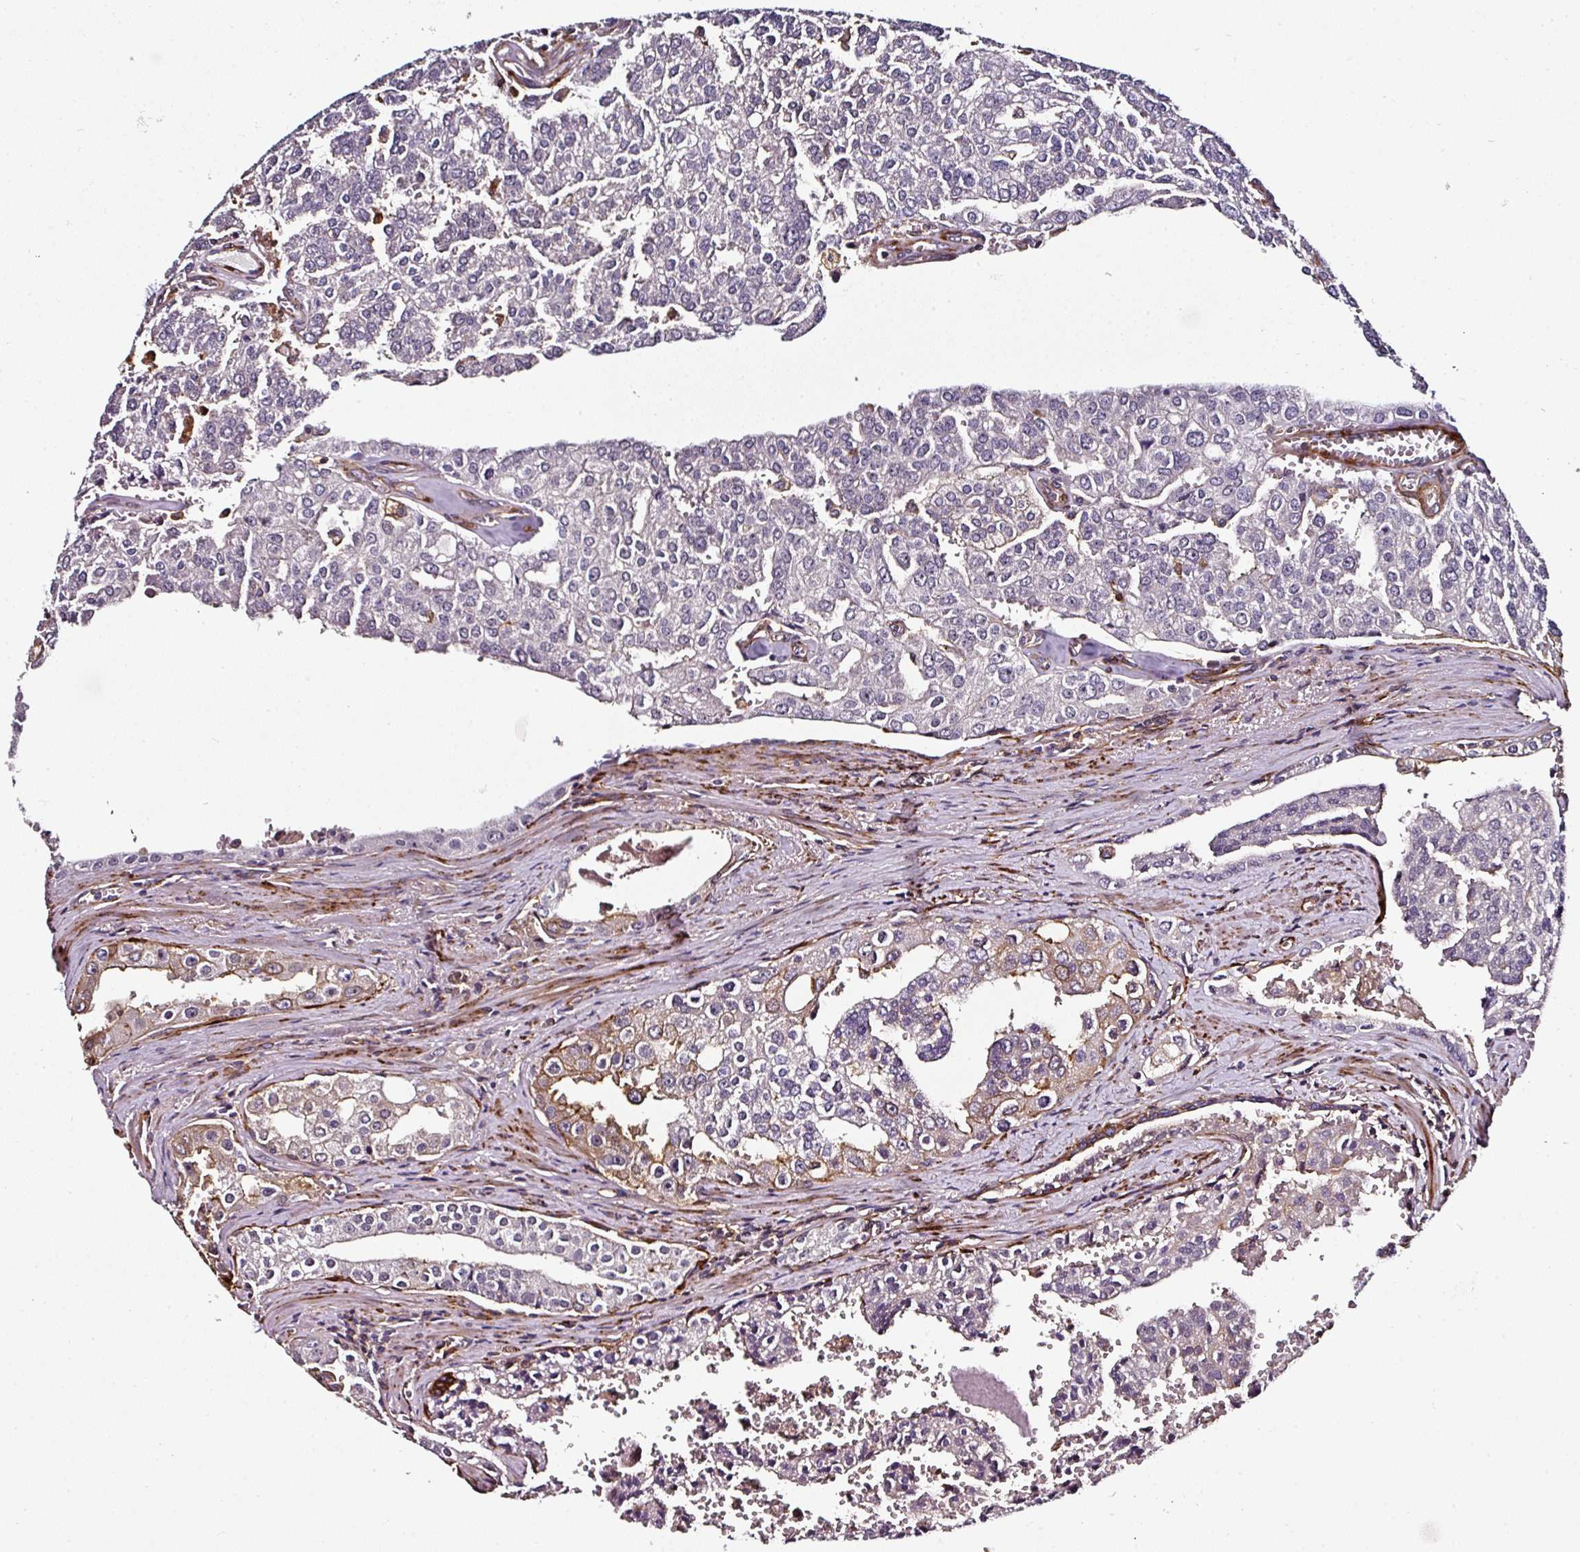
{"staining": {"intensity": "moderate", "quantity": "<25%", "location": "cytoplasmic/membranous"}, "tissue": "prostate cancer", "cell_type": "Tumor cells", "image_type": "cancer", "snomed": [{"axis": "morphology", "description": "Adenocarcinoma, High grade"}, {"axis": "topography", "description": "Prostate"}], "caption": "Tumor cells reveal low levels of moderate cytoplasmic/membranous staining in about <25% of cells in human prostate high-grade adenocarcinoma.", "gene": "BEND5", "patient": {"sex": "male", "age": 68}}